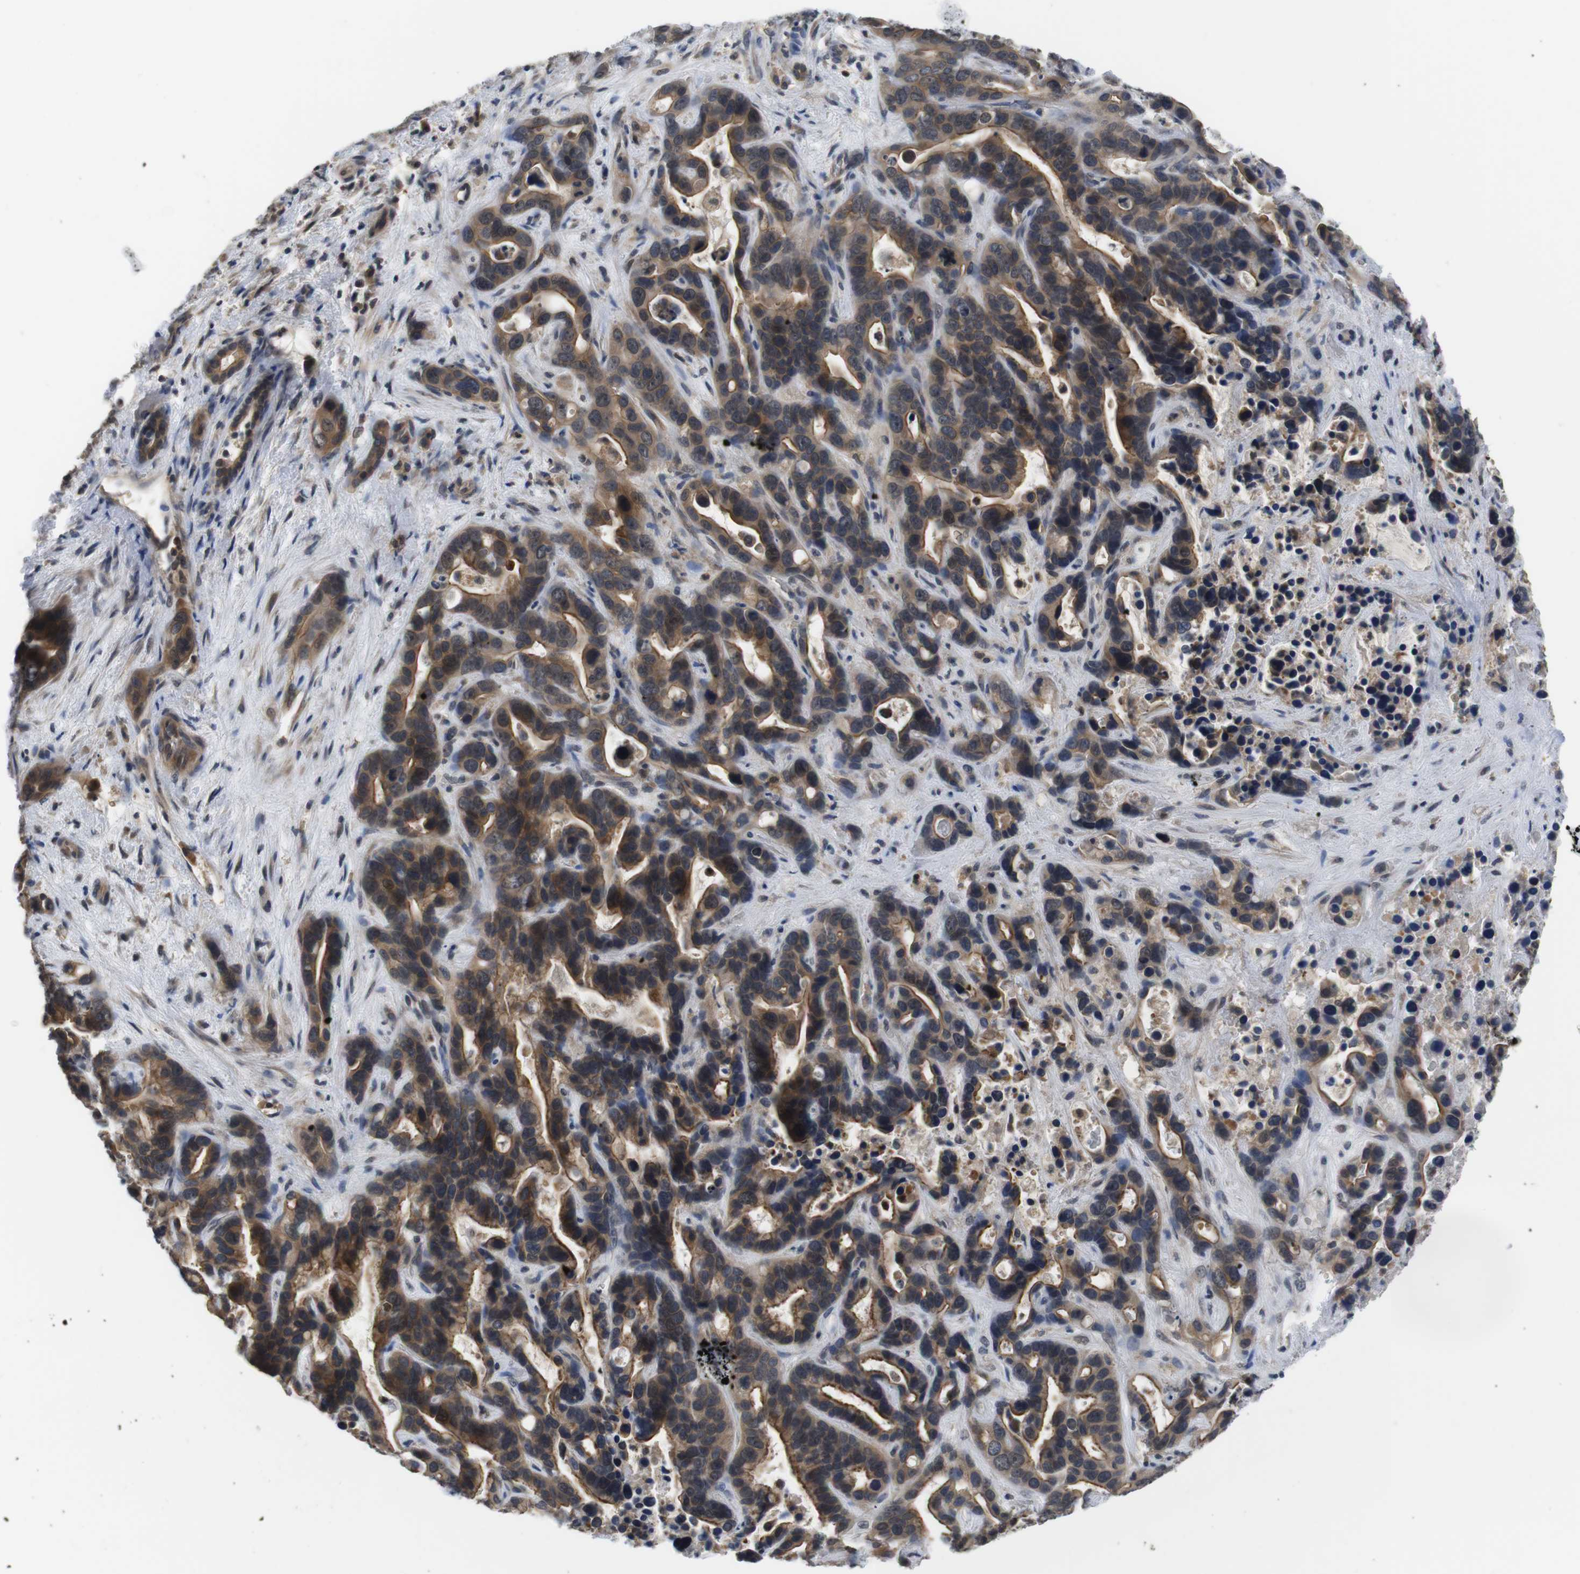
{"staining": {"intensity": "moderate", "quantity": ">75%", "location": "cytoplasmic/membranous"}, "tissue": "liver cancer", "cell_type": "Tumor cells", "image_type": "cancer", "snomed": [{"axis": "morphology", "description": "Cholangiocarcinoma"}, {"axis": "topography", "description": "Liver"}], "caption": "An image showing moderate cytoplasmic/membranous positivity in about >75% of tumor cells in cholangiocarcinoma (liver), as visualized by brown immunohistochemical staining.", "gene": "FADD", "patient": {"sex": "female", "age": 65}}